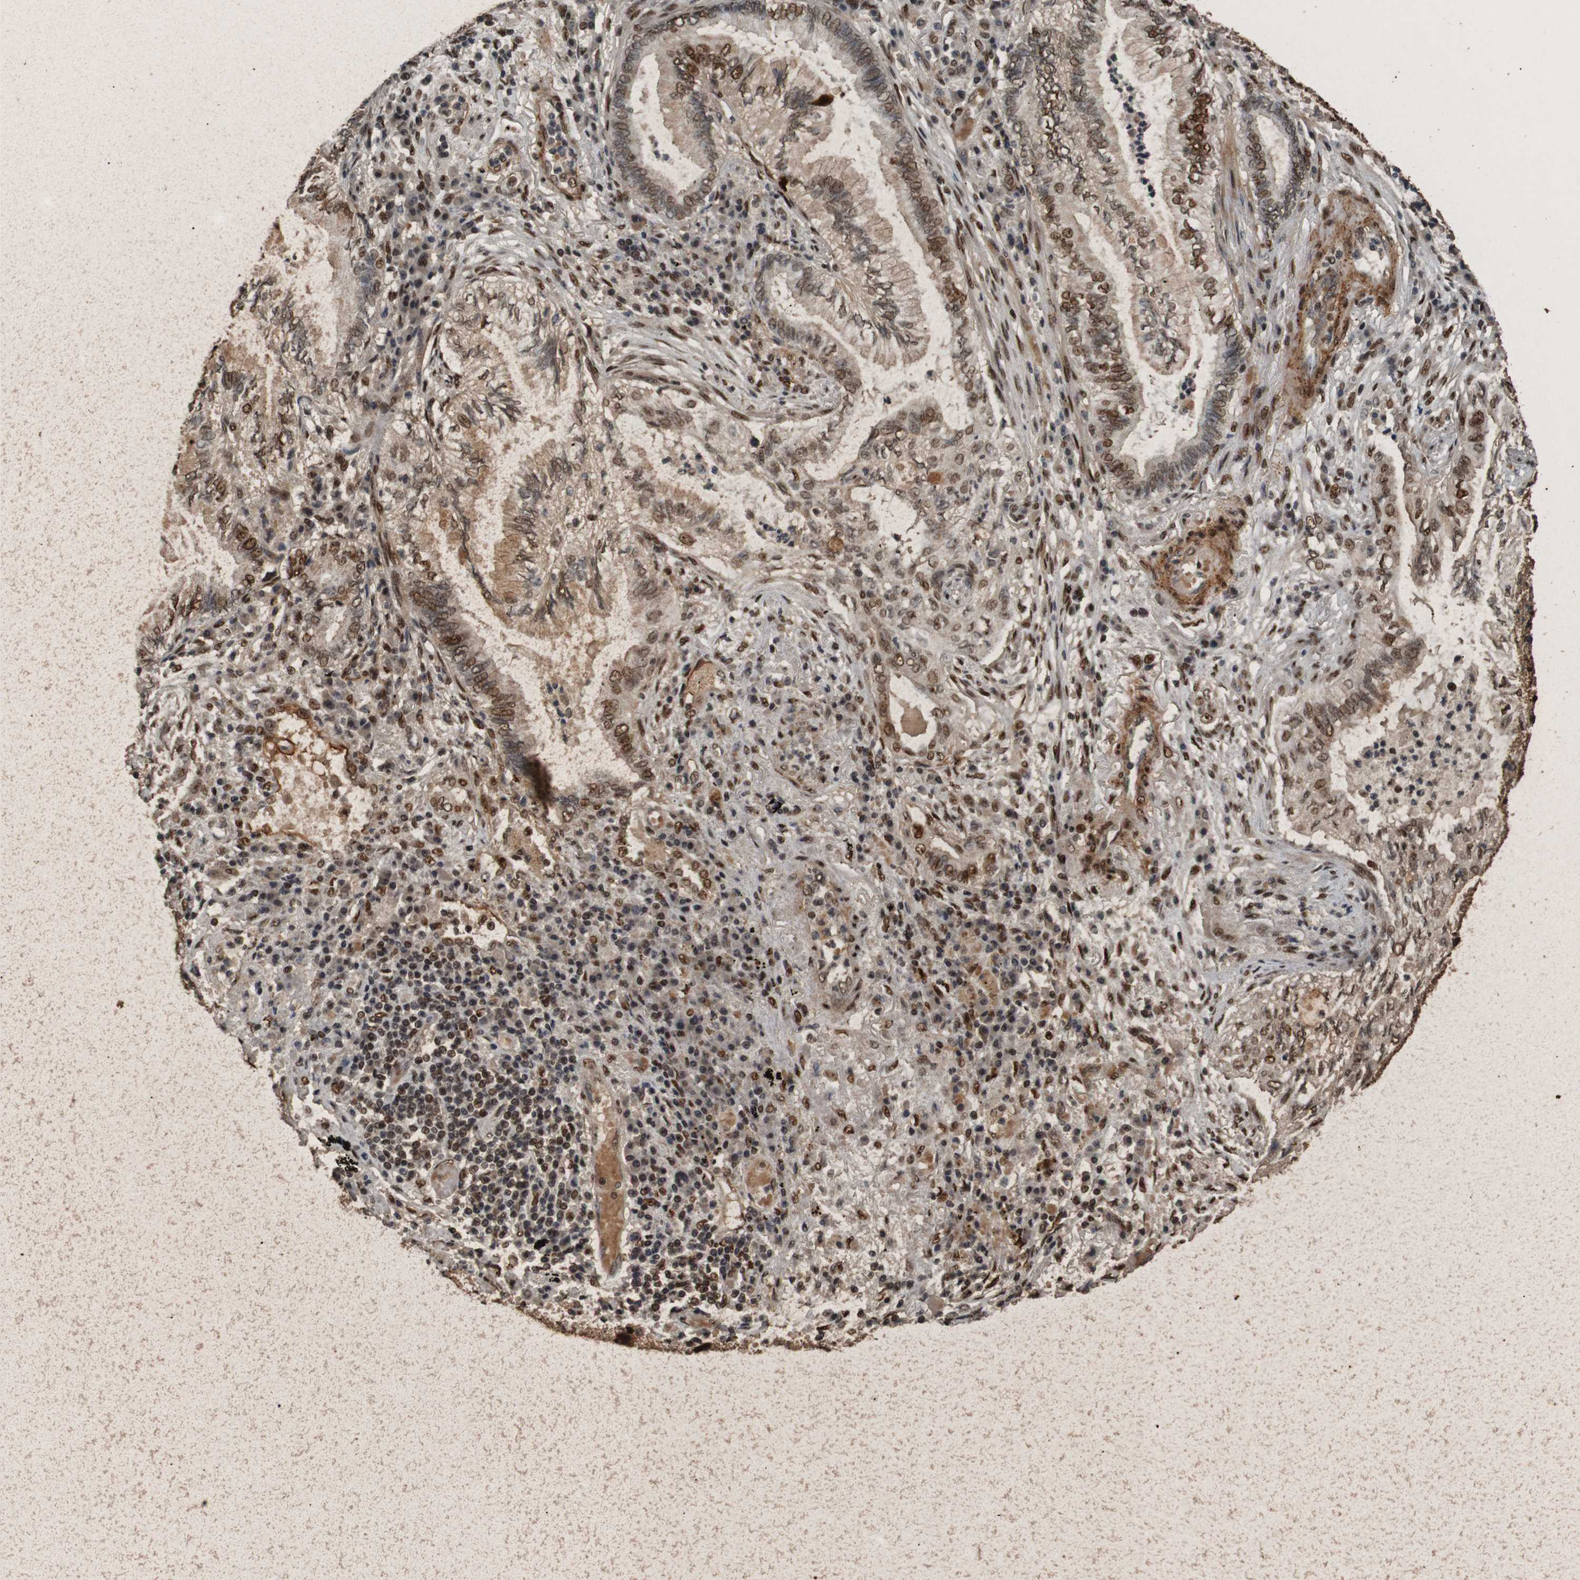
{"staining": {"intensity": "moderate", "quantity": ">75%", "location": "cytoplasmic/membranous,nuclear"}, "tissue": "lung cancer", "cell_type": "Tumor cells", "image_type": "cancer", "snomed": [{"axis": "morphology", "description": "Normal tissue, NOS"}, {"axis": "morphology", "description": "Adenocarcinoma, NOS"}, {"axis": "topography", "description": "Bronchus"}, {"axis": "topography", "description": "Lung"}], "caption": "Immunohistochemistry (IHC) photomicrograph of lung adenocarcinoma stained for a protein (brown), which exhibits medium levels of moderate cytoplasmic/membranous and nuclear expression in approximately >75% of tumor cells.", "gene": "HEXIM1", "patient": {"sex": "female", "age": 70}}